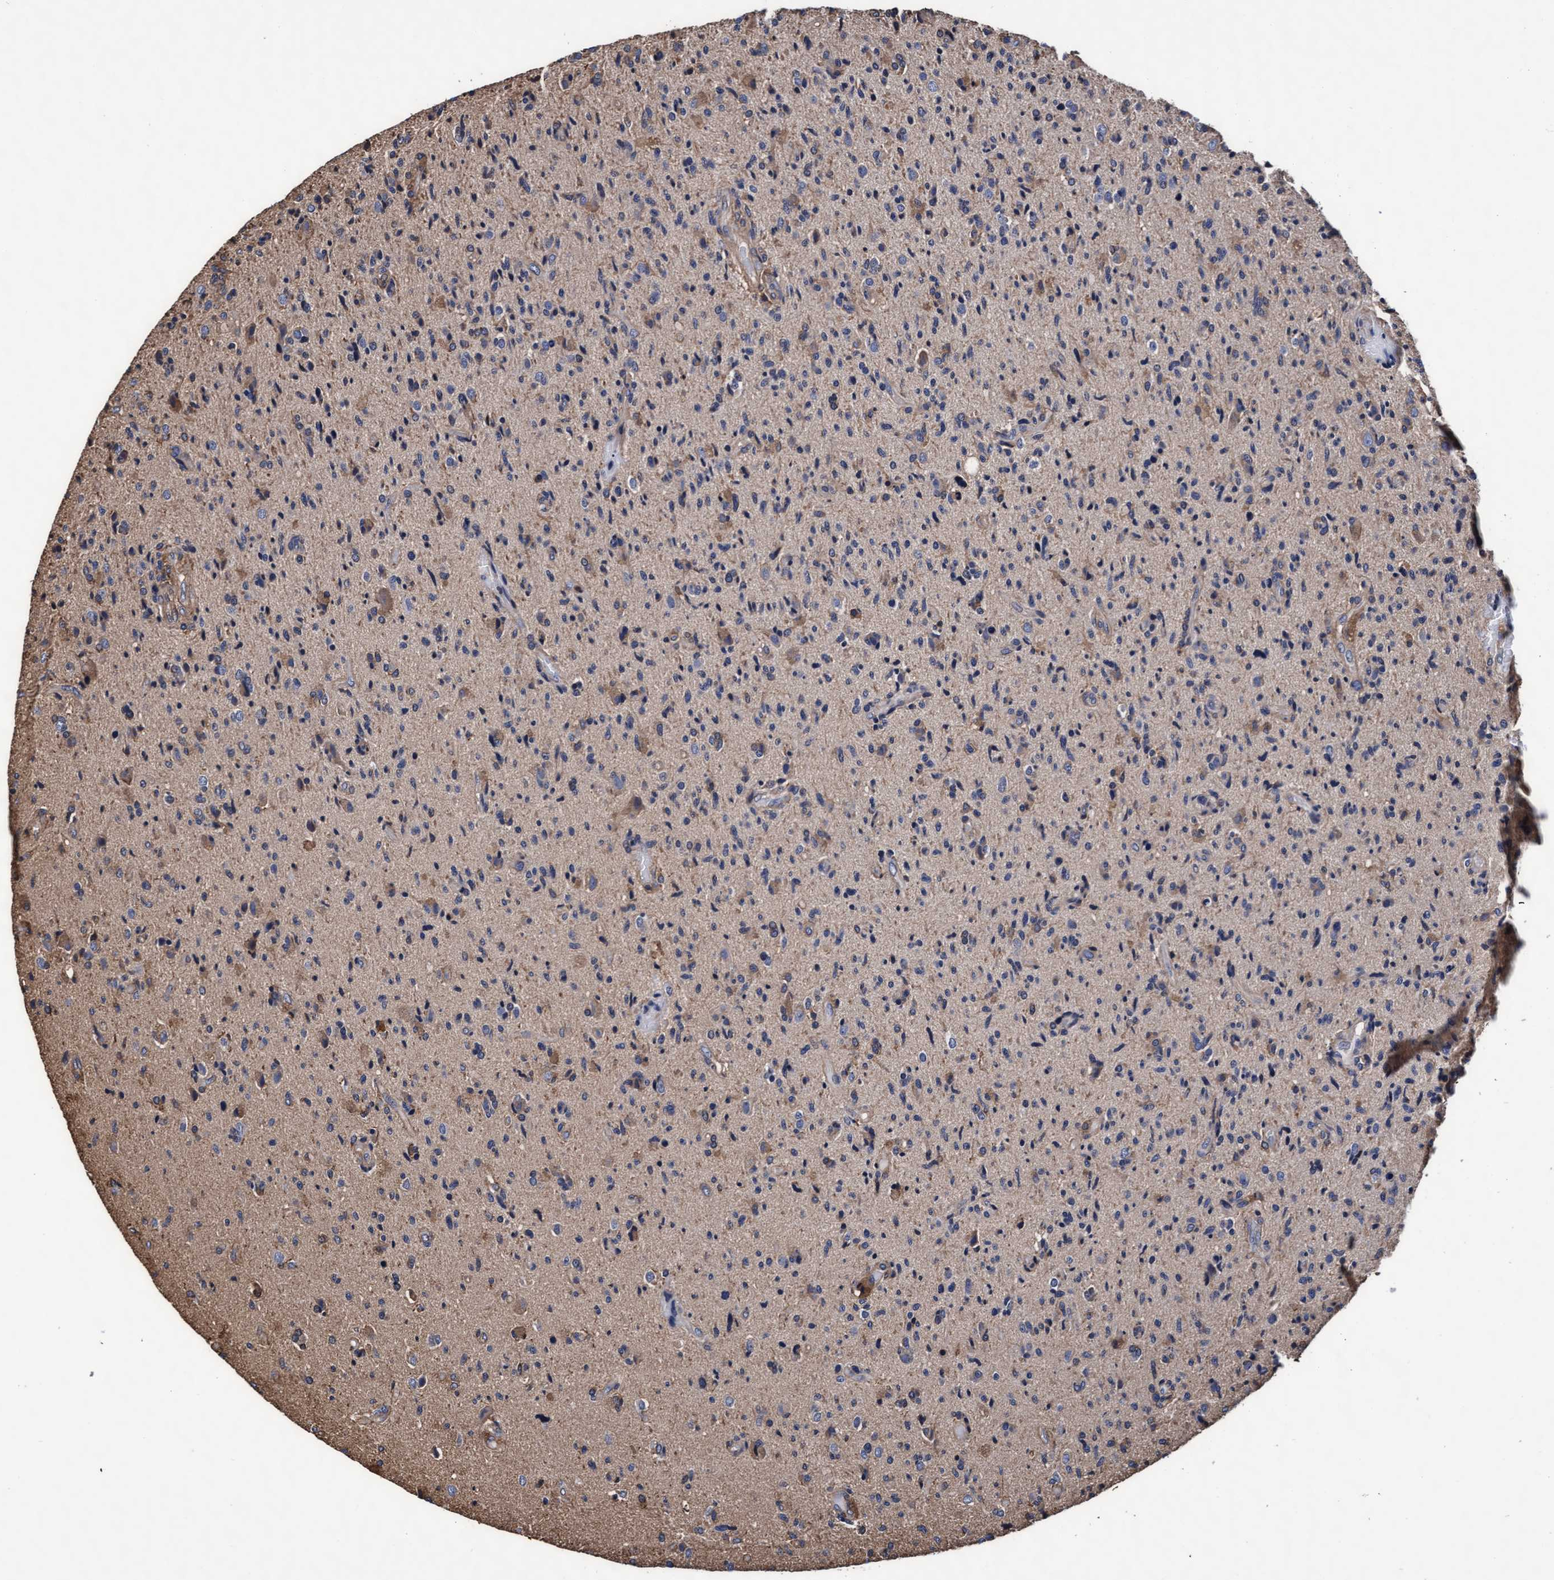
{"staining": {"intensity": "weak", "quantity": "25%-75%", "location": "cytoplasmic/membranous"}, "tissue": "glioma", "cell_type": "Tumor cells", "image_type": "cancer", "snomed": [{"axis": "morphology", "description": "Glioma, malignant, High grade"}, {"axis": "topography", "description": "Brain"}], "caption": "This image displays glioma stained with immunohistochemistry to label a protein in brown. The cytoplasmic/membranous of tumor cells show weak positivity for the protein. Nuclei are counter-stained blue.", "gene": "GRHPR", "patient": {"sex": "male", "age": 72}}